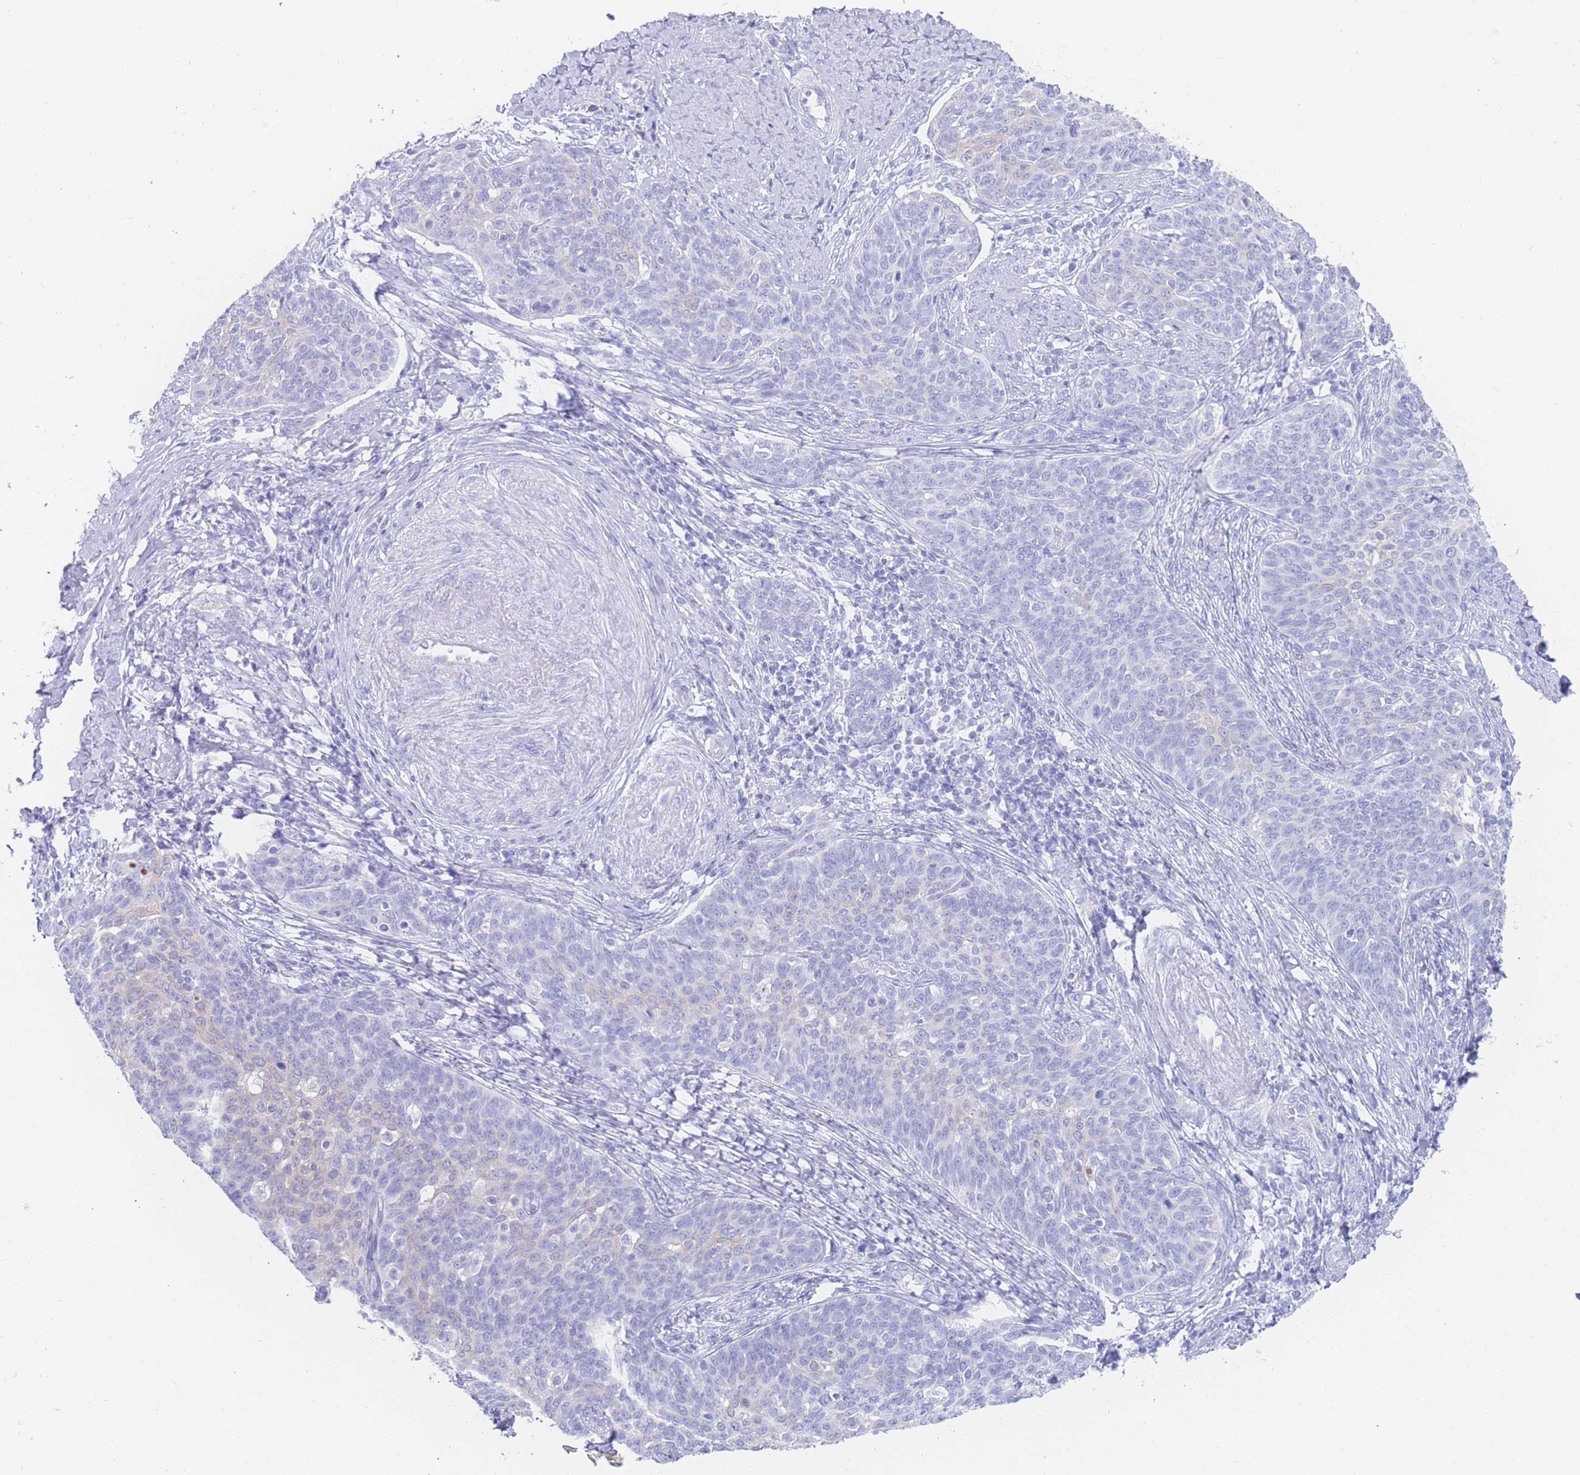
{"staining": {"intensity": "negative", "quantity": "none", "location": "none"}, "tissue": "cervical cancer", "cell_type": "Tumor cells", "image_type": "cancer", "snomed": [{"axis": "morphology", "description": "Squamous cell carcinoma, NOS"}, {"axis": "topography", "description": "Cervix"}], "caption": "This histopathology image is of cervical squamous cell carcinoma stained with immunohistochemistry (IHC) to label a protein in brown with the nuclei are counter-stained blue. There is no positivity in tumor cells. The staining was performed using DAB to visualize the protein expression in brown, while the nuclei were stained in blue with hematoxylin (Magnification: 20x).", "gene": "LRRC37A", "patient": {"sex": "female", "age": 39}}